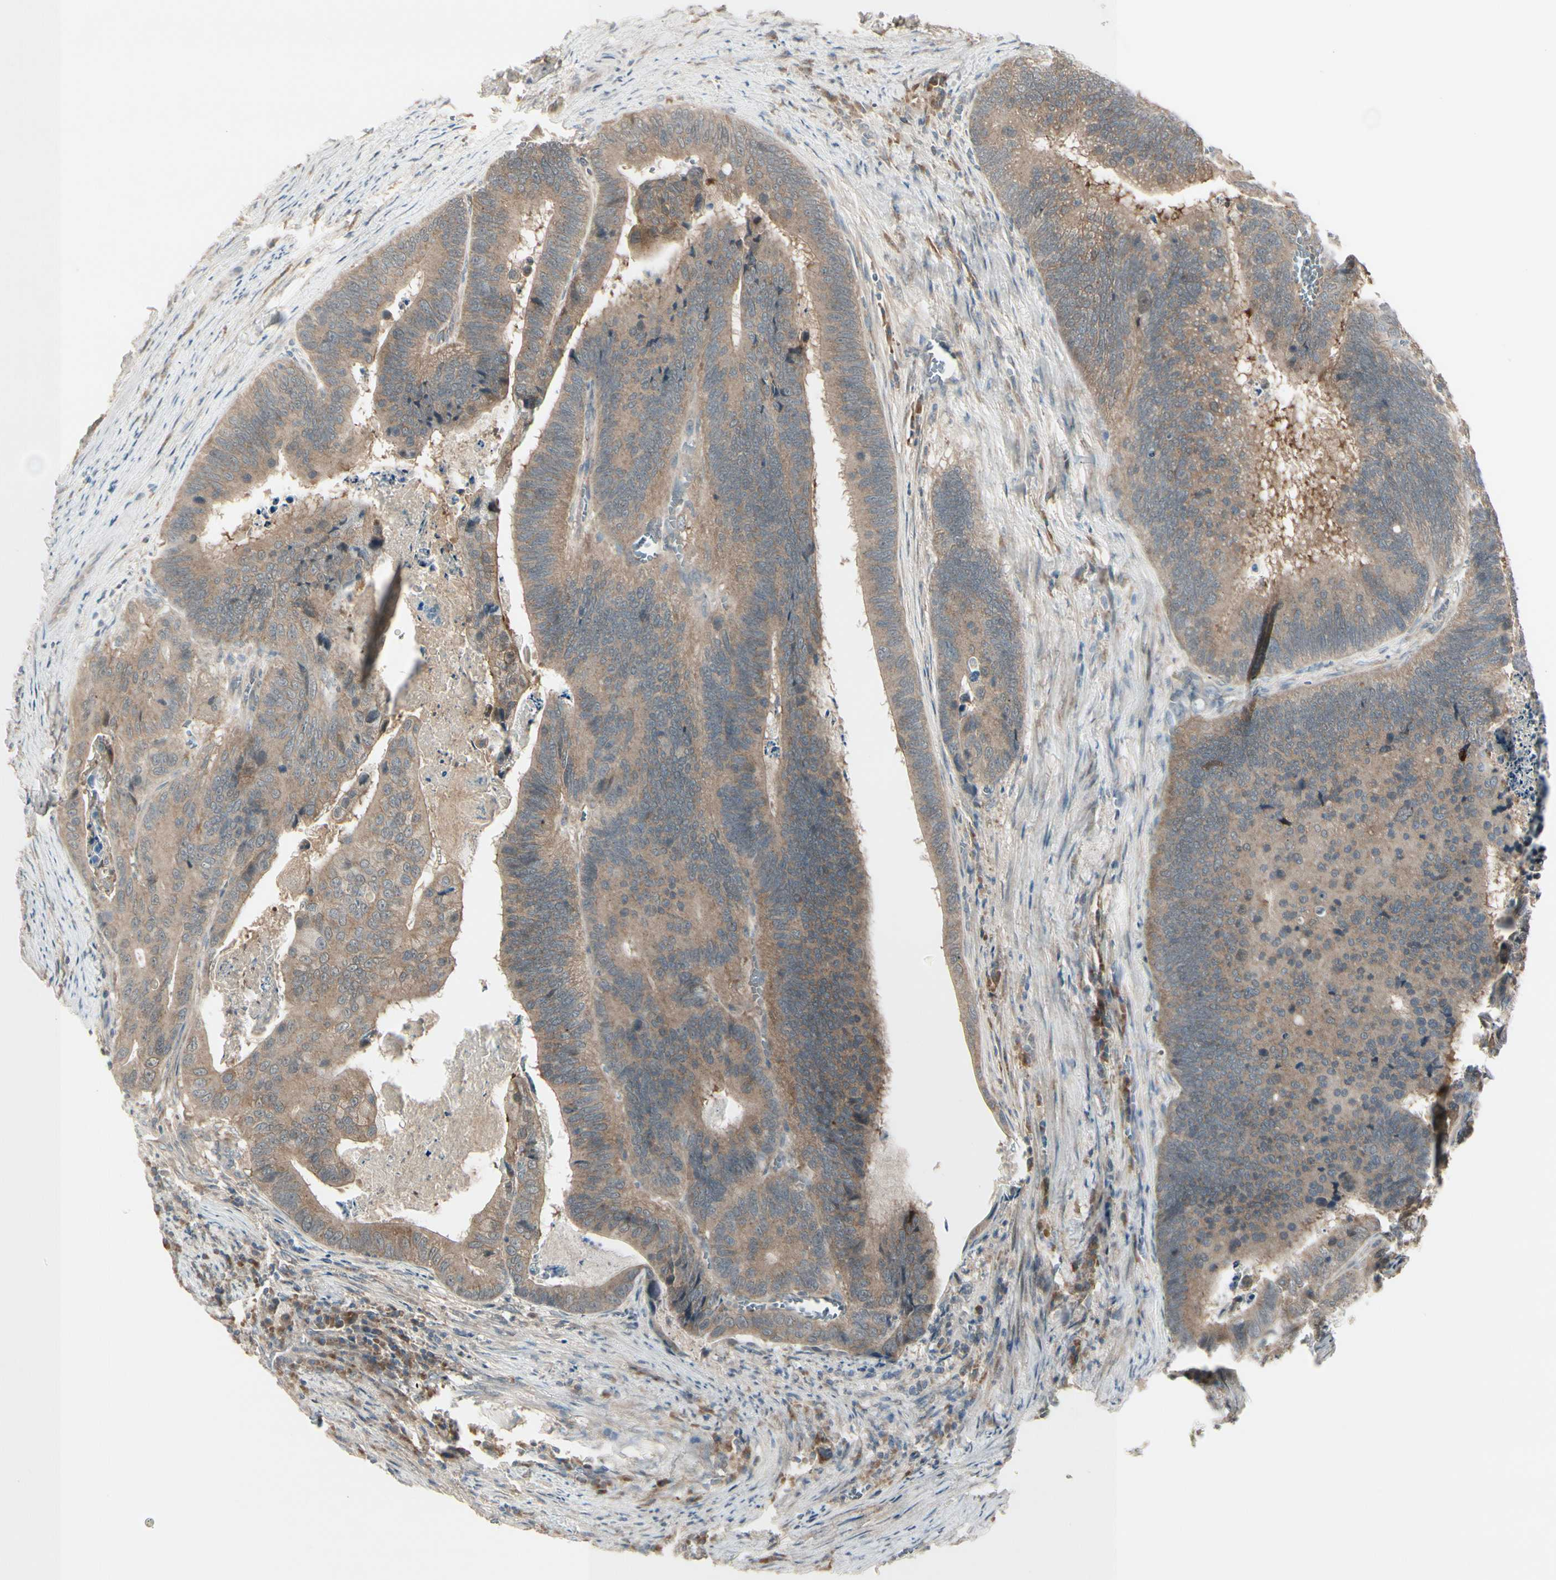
{"staining": {"intensity": "moderate", "quantity": ">75%", "location": "cytoplasmic/membranous"}, "tissue": "colorectal cancer", "cell_type": "Tumor cells", "image_type": "cancer", "snomed": [{"axis": "morphology", "description": "Adenocarcinoma, NOS"}, {"axis": "topography", "description": "Colon"}], "caption": "Colorectal cancer stained with a brown dye demonstrates moderate cytoplasmic/membranous positive staining in about >75% of tumor cells.", "gene": "FHDC1", "patient": {"sex": "male", "age": 72}}